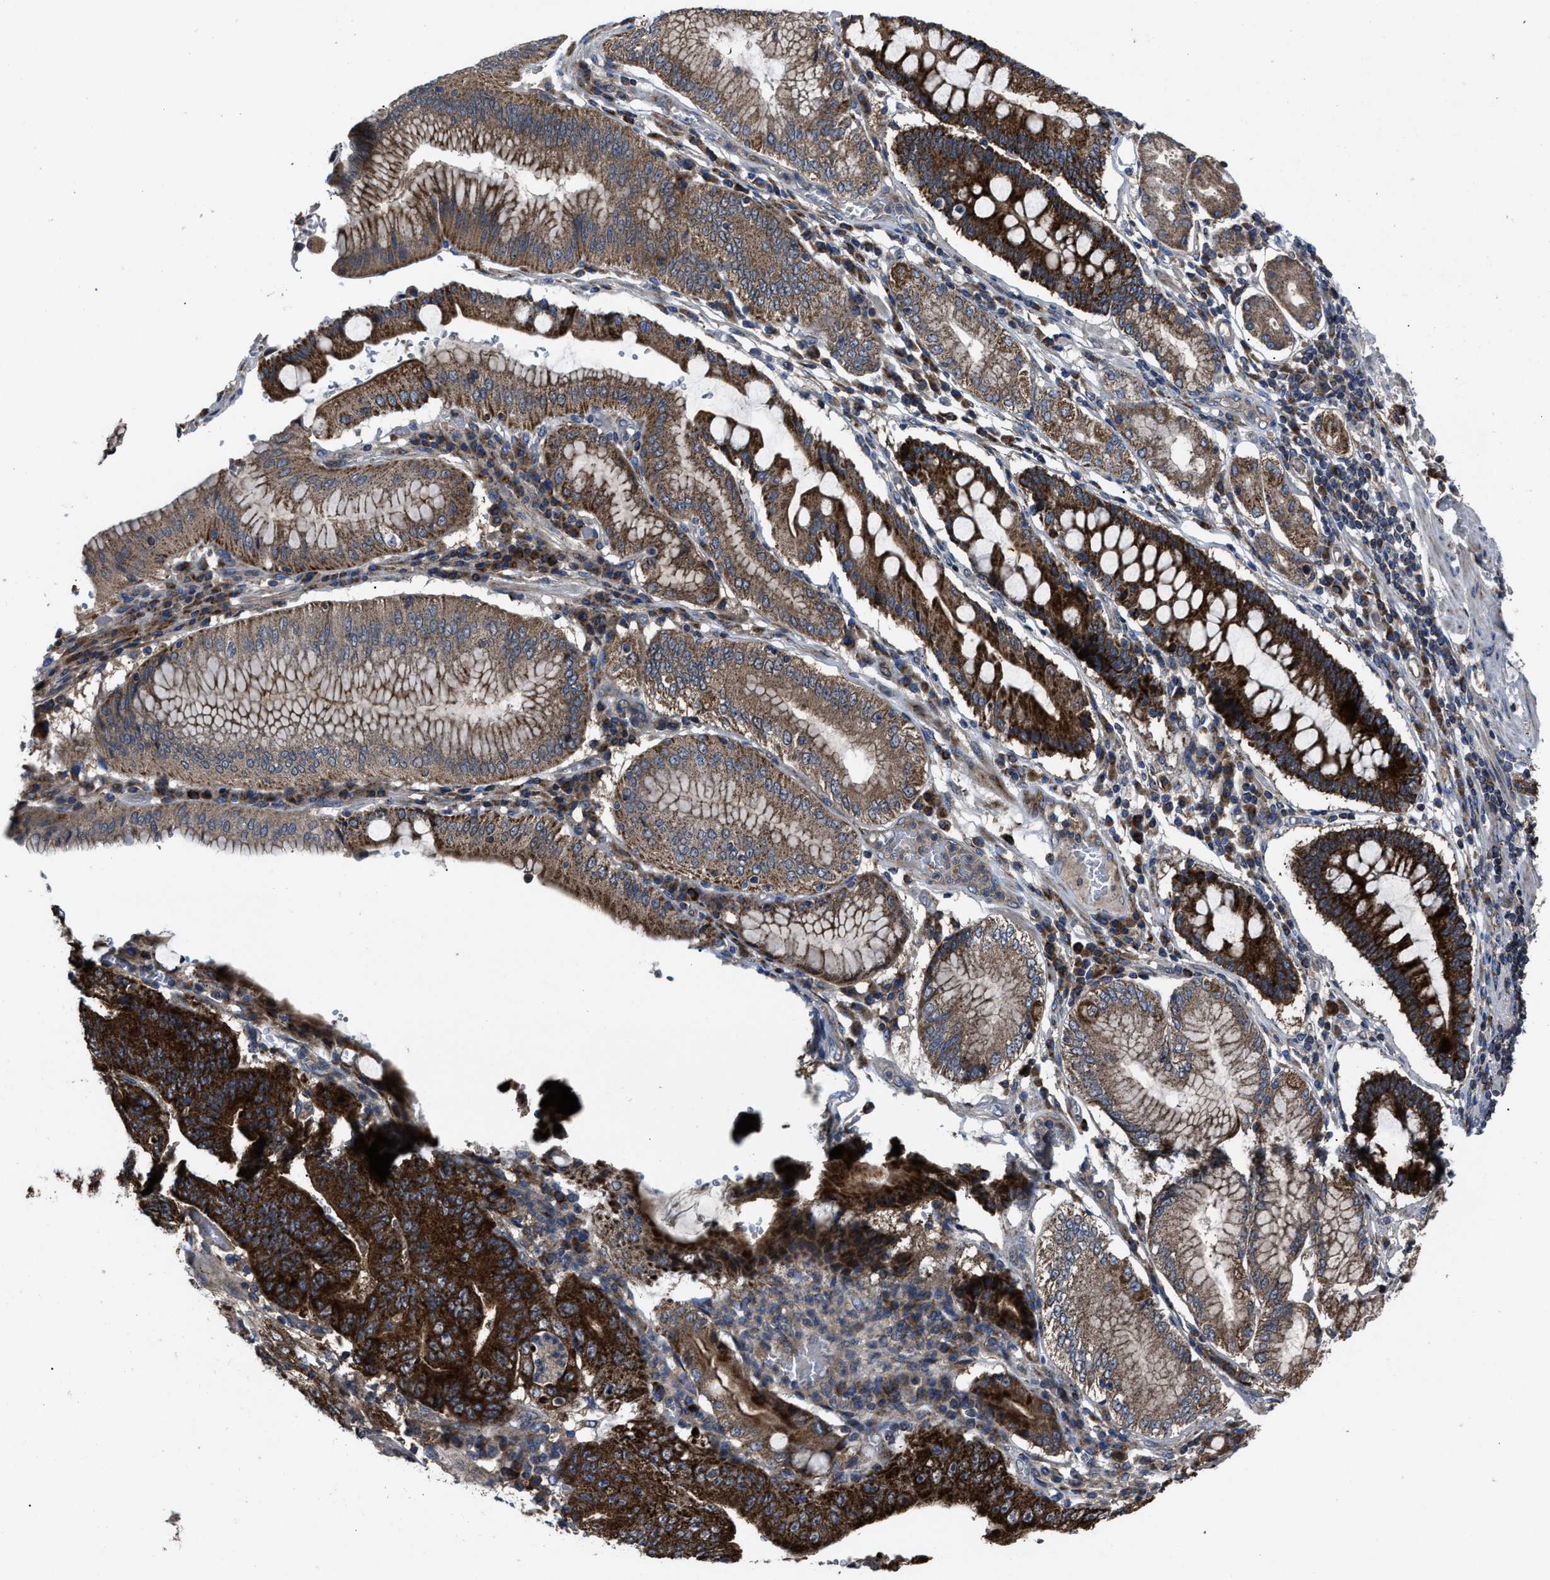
{"staining": {"intensity": "strong", "quantity": ">75%", "location": "cytoplasmic/membranous"}, "tissue": "stomach cancer", "cell_type": "Tumor cells", "image_type": "cancer", "snomed": [{"axis": "morphology", "description": "Adenocarcinoma, NOS"}, {"axis": "topography", "description": "Stomach"}], "caption": "The histopathology image exhibits immunohistochemical staining of stomach cancer. There is strong cytoplasmic/membranous staining is appreciated in about >75% of tumor cells.", "gene": "PASK", "patient": {"sex": "female", "age": 73}}